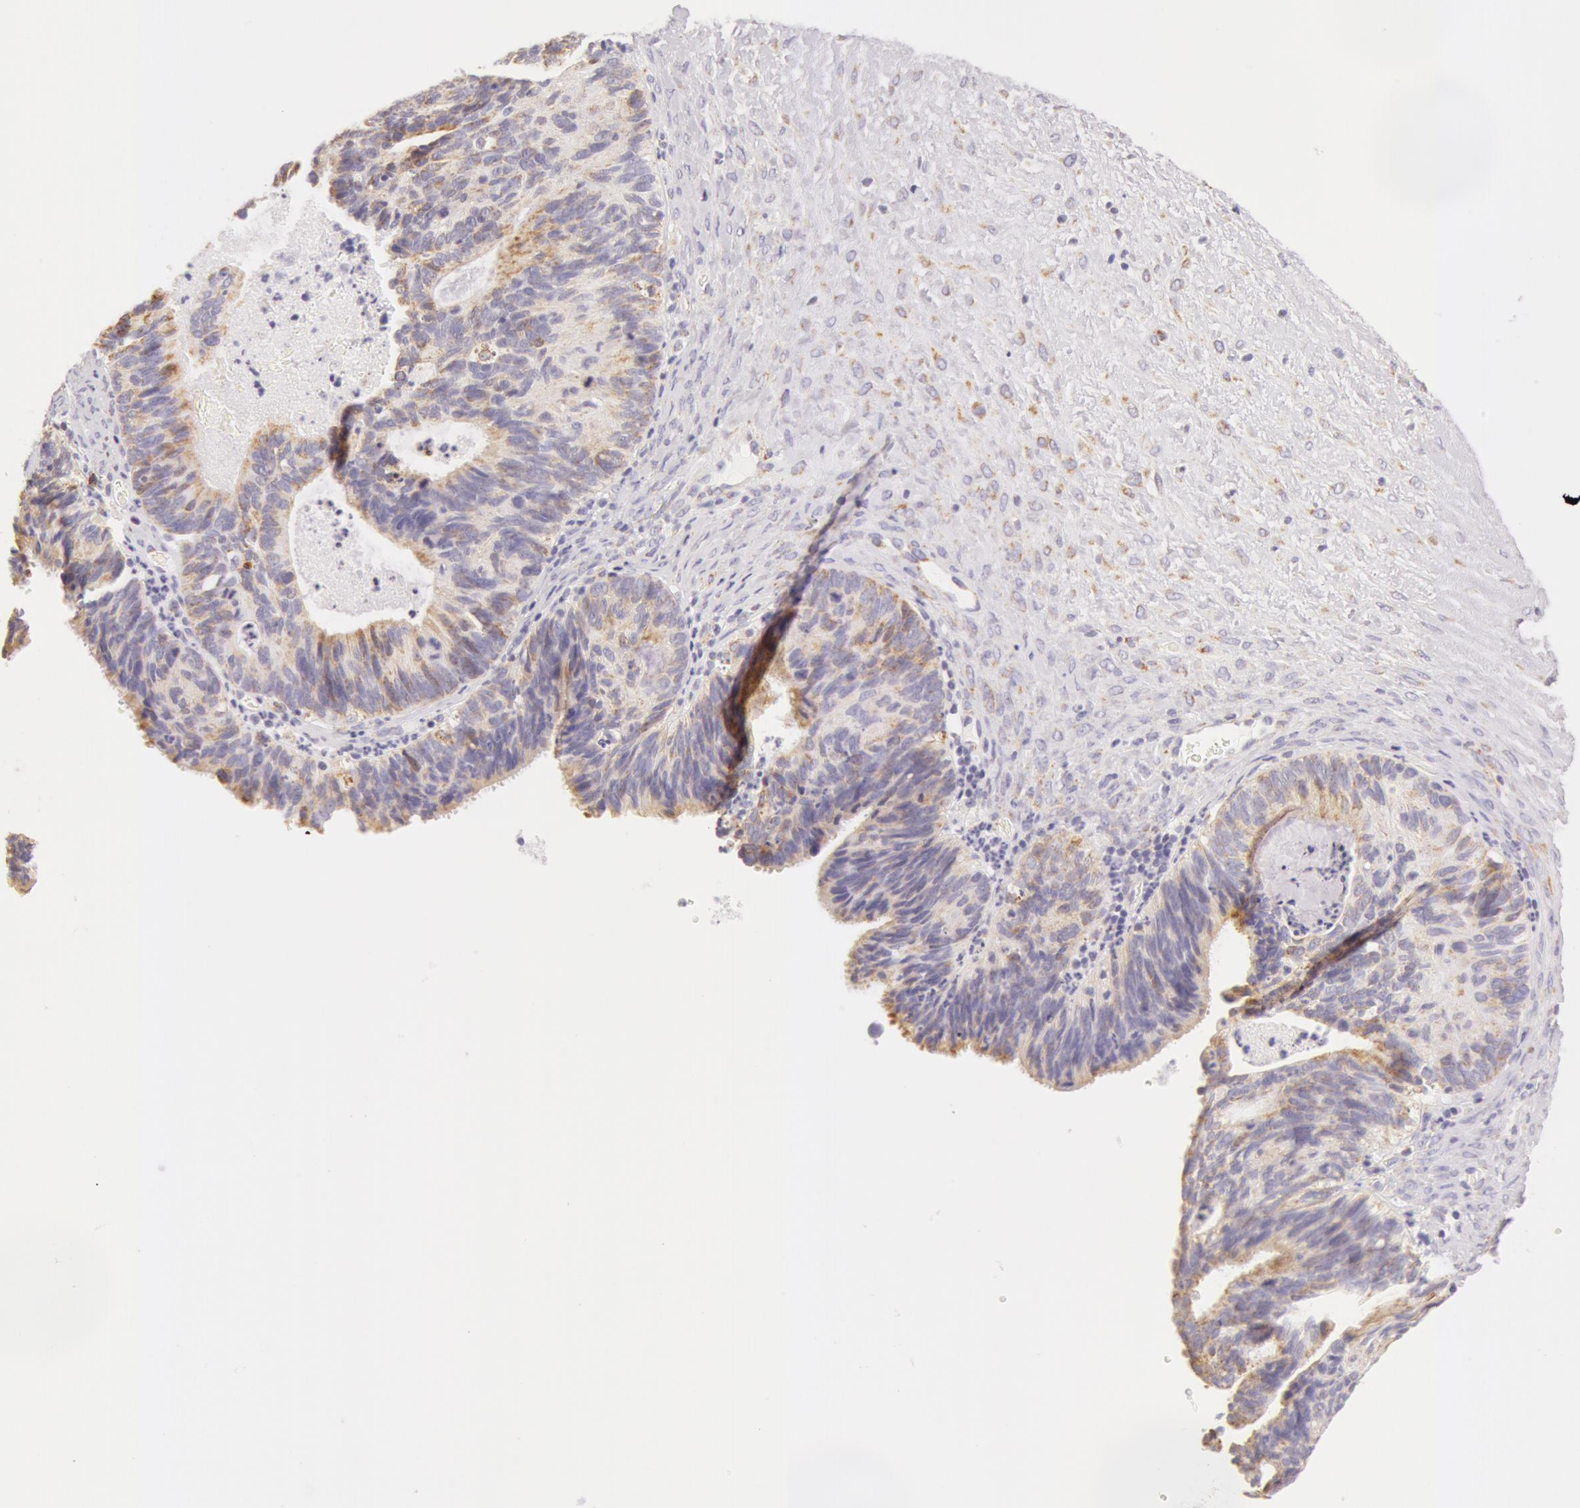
{"staining": {"intensity": "weak", "quantity": "<25%", "location": "cytoplasmic/membranous"}, "tissue": "ovarian cancer", "cell_type": "Tumor cells", "image_type": "cancer", "snomed": [{"axis": "morphology", "description": "Carcinoma, endometroid"}, {"axis": "topography", "description": "Ovary"}], "caption": "This is an IHC histopathology image of ovarian endometroid carcinoma. There is no expression in tumor cells.", "gene": "ATP5F1B", "patient": {"sex": "female", "age": 61}}